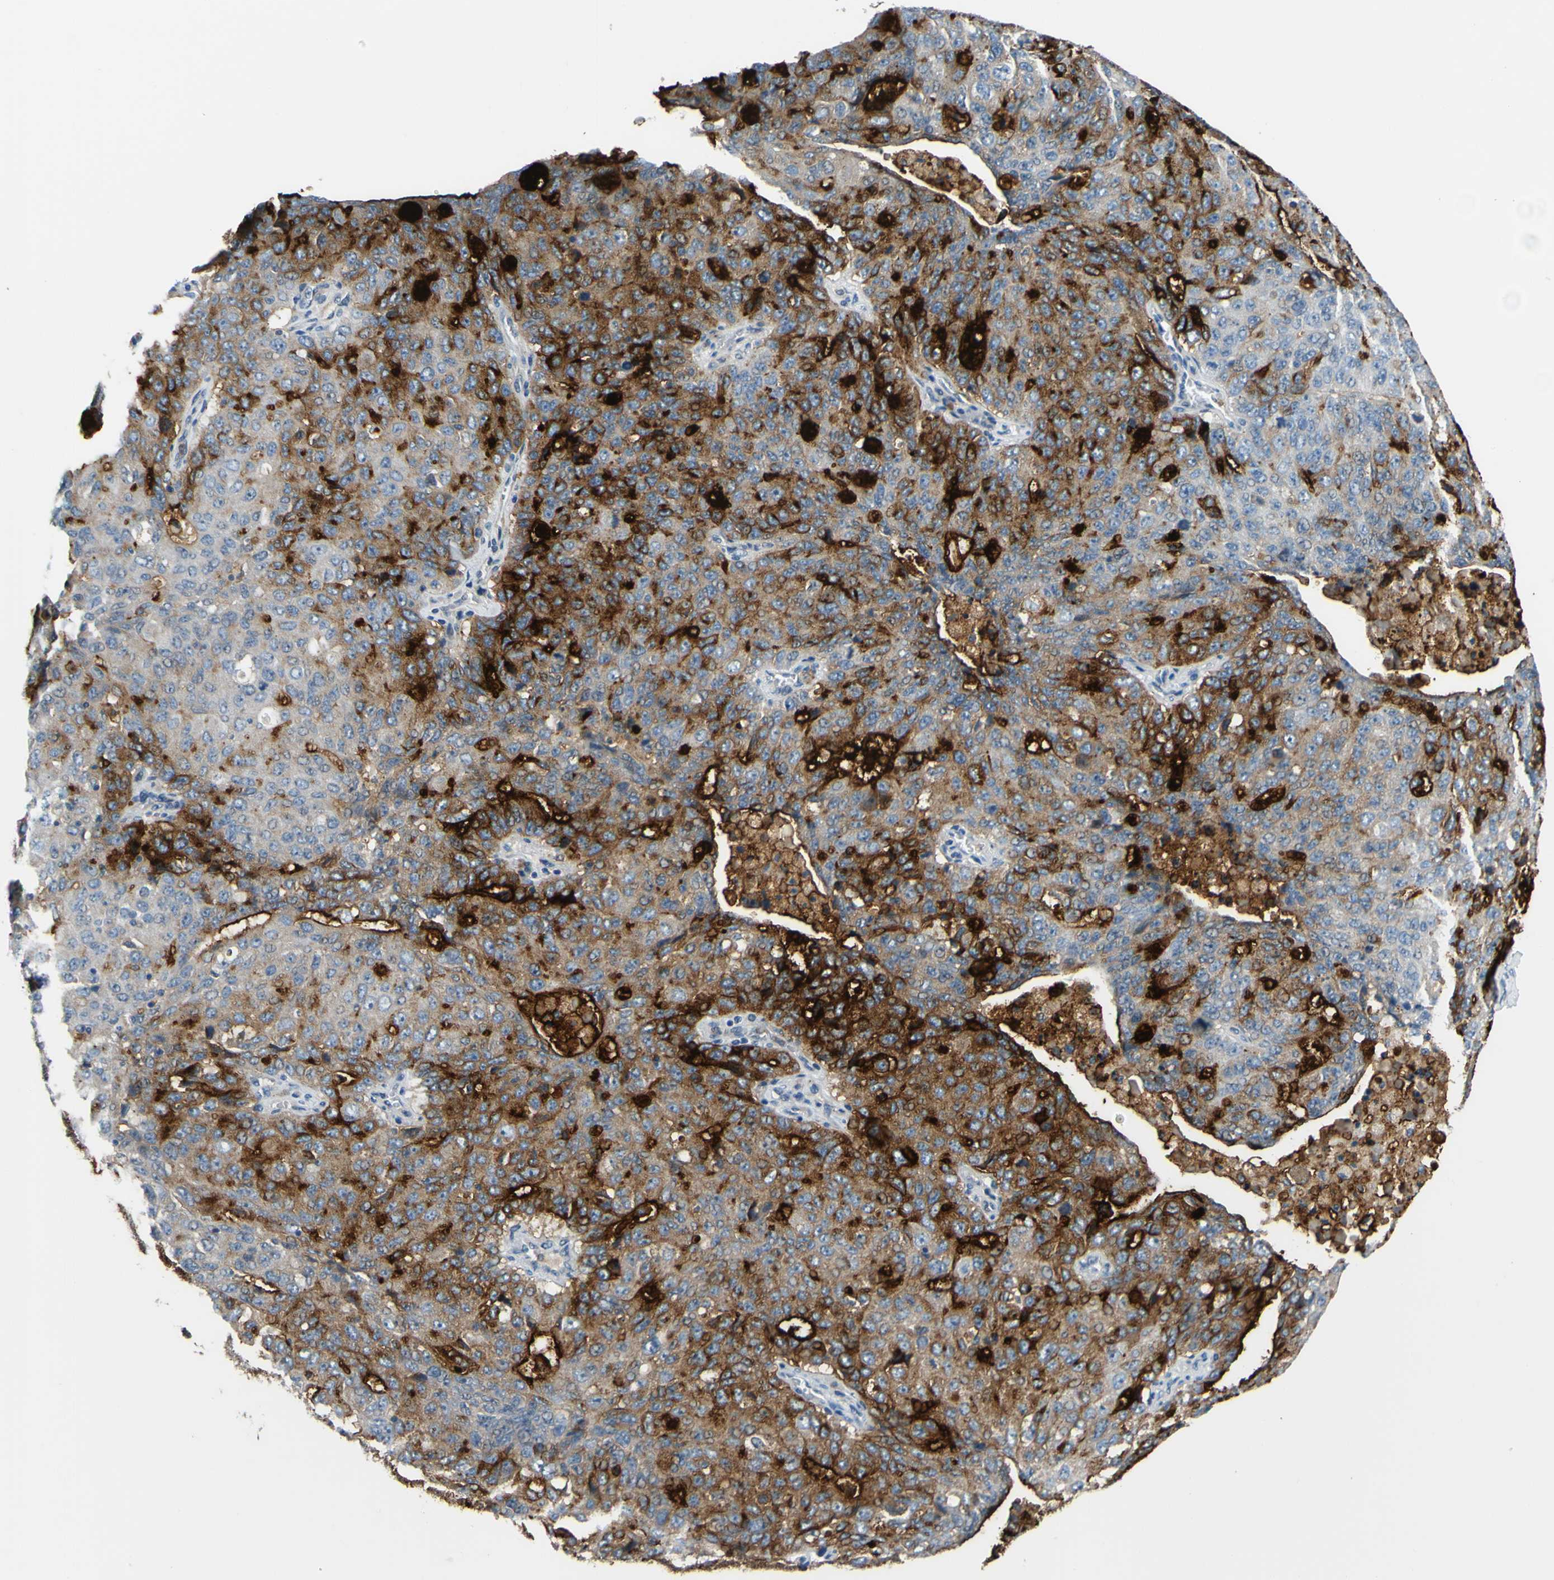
{"staining": {"intensity": "strong", "quantity": "25%-75%", "location": "cytoplasmic/membranous"}, "tissue": "ovarian cancer", "cell_type": "Tumor cells", "image_type": "cancer", "snomed": [{"axis": "morphology", "description": "Carcinoma, endometroid"}, {"axis": "topography", "description": "Ovary"}], "caption": "Immunohistochemical staining of human endometroid carcinoma (ovarian) reveals strong cytoplasmic/membranous protein staining in about 25%-75% of tumor cells. The protein is shown in brown color, while the nuclei are stained blue.", "gene": "ARHGAP1", "patient": {"sex": "female", "age": 62}}